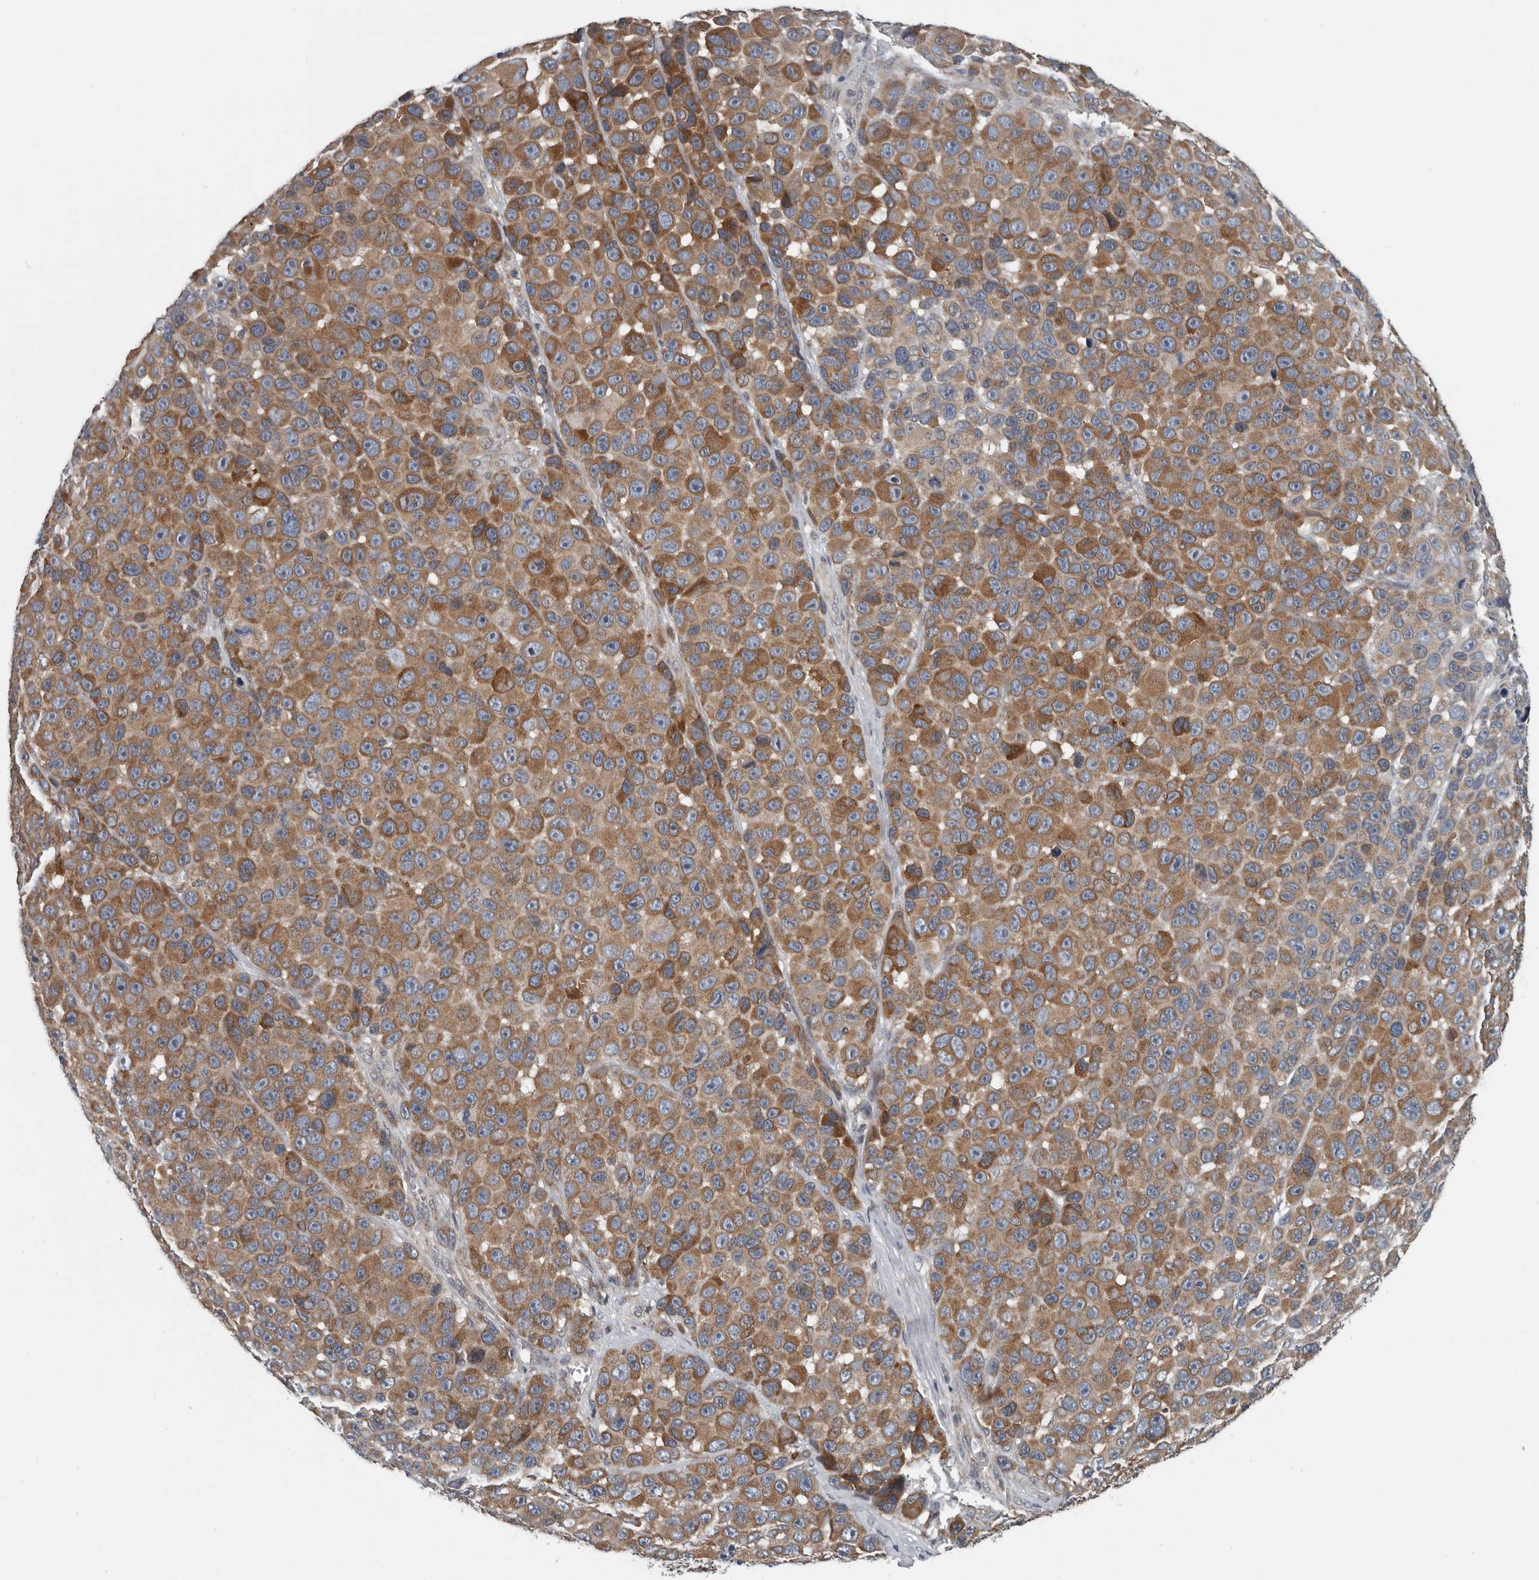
{"staining": {"intensity": "moderate", "quantity": ">75%", "location": "cytoplasmic/membranous"}, "tissue": "melanoma", "cell_type": "Tumor cells", "image_type": "cancer", "snomed": [{"axis": "morphology", "description": "Malignant melanoma, NOS"}, {"axis": "topography", "description": "Skin"}], "caption": "Melanoma was stained to show a protein in brown. There is medium levels of moderate cytoplasmic/membranous staining in about >75% of tumor cells.", "gene": "TMEM199", "patient": {"sex": "male", "age": 53}}